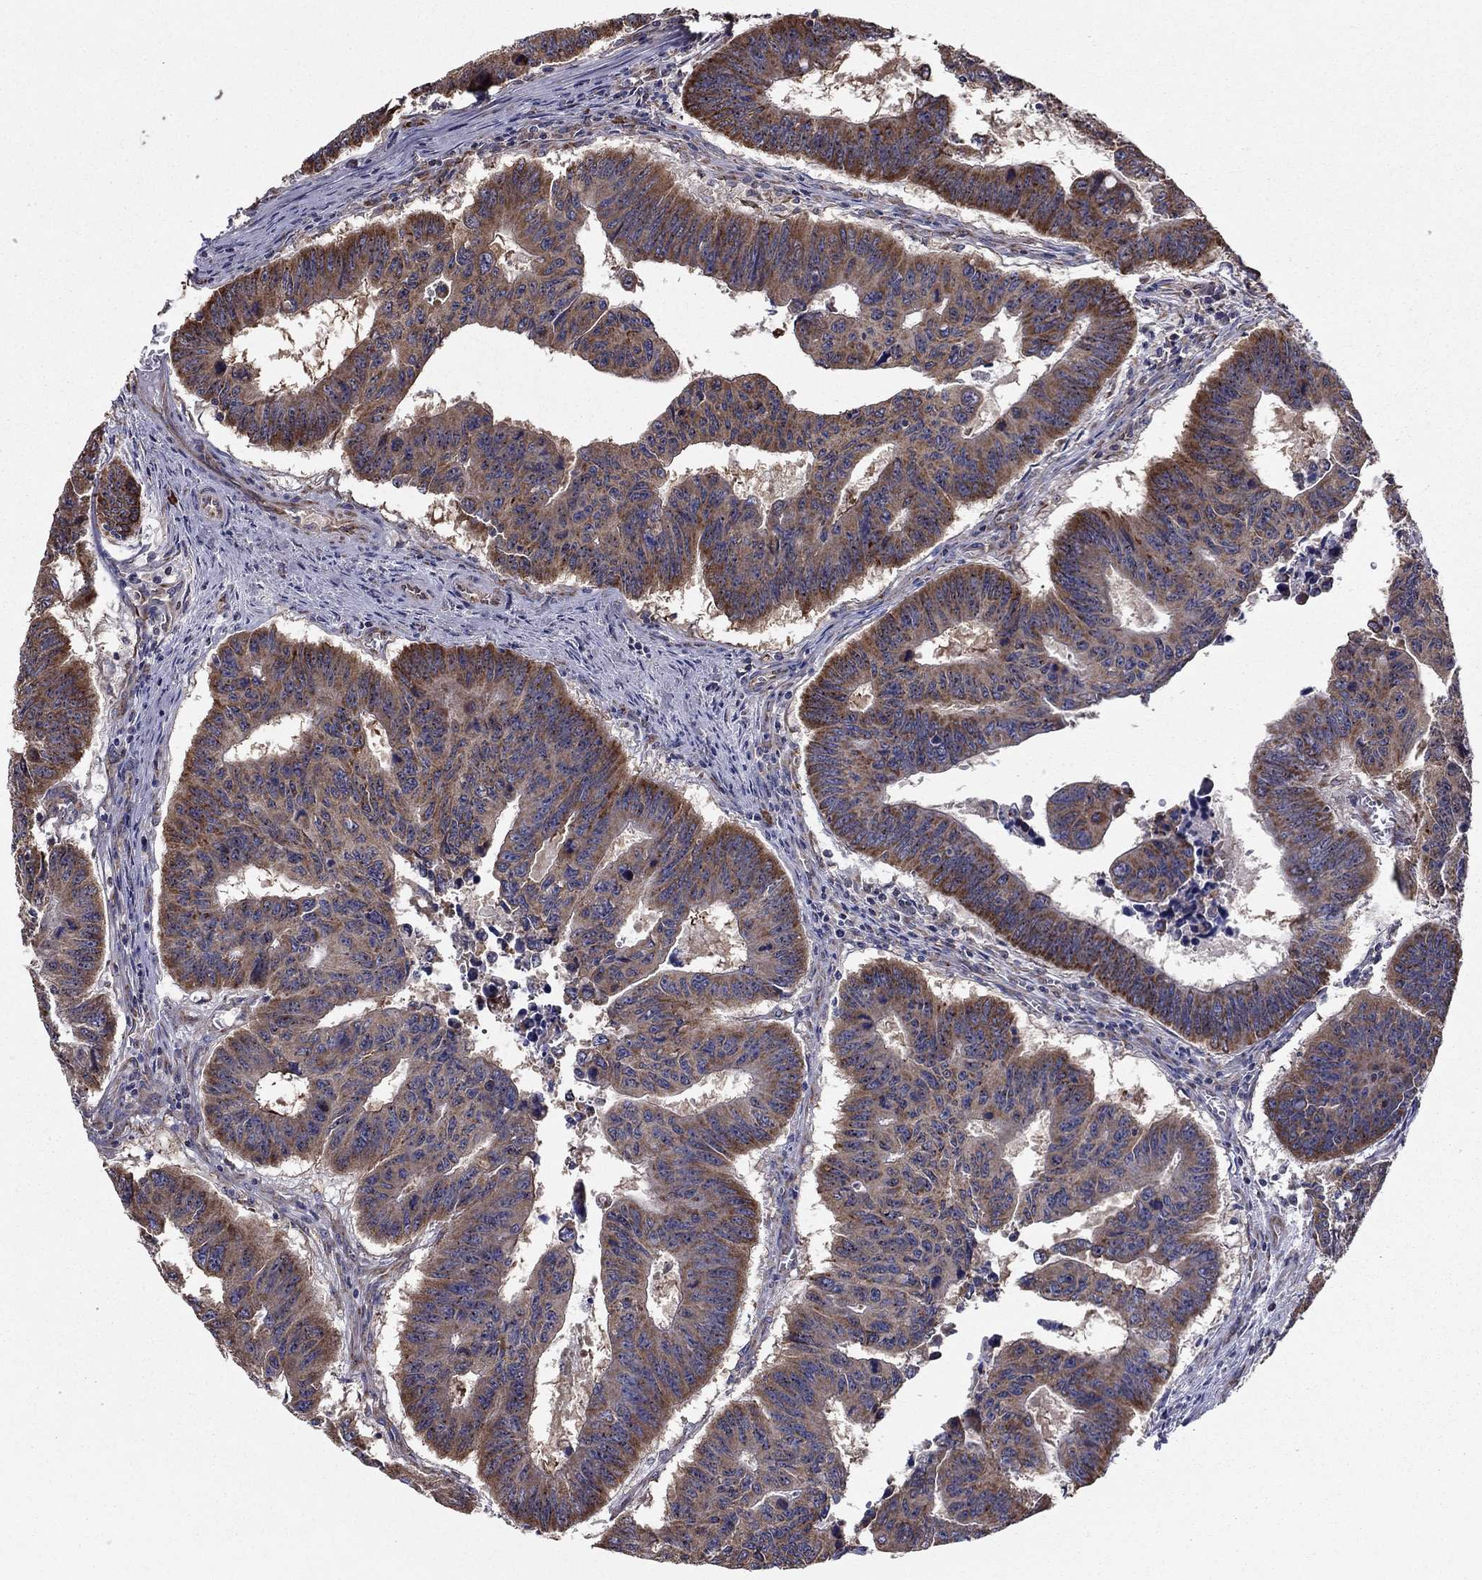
{"staining": {"intensity": "strong", "quantity": ">75%", "location": "cytoplasmic/membranous"}, "tissue": "colorectal cancer", "cell_type": "Tumor cells", "image_type": "cancer", "snomed": [{"axis": "morphology", "description": "Adenocarcinoma, NOS"}, {"axis": "topography", "description": "Appendix"}, {"axis": "topography", "description": "Colon"}, {"axis": "topography", "description": "Cecum"}, {"axis": "topography", "description": "Colon asc"}], "caption": "Colorectal cancer stained for a protein (brown) demonstrates strong cytoplasmic/membranous positive expression in approximately >75% of tumor cells.", "gene": "NKIRAS1", "patient": {"sex": "female", "age": 85}}